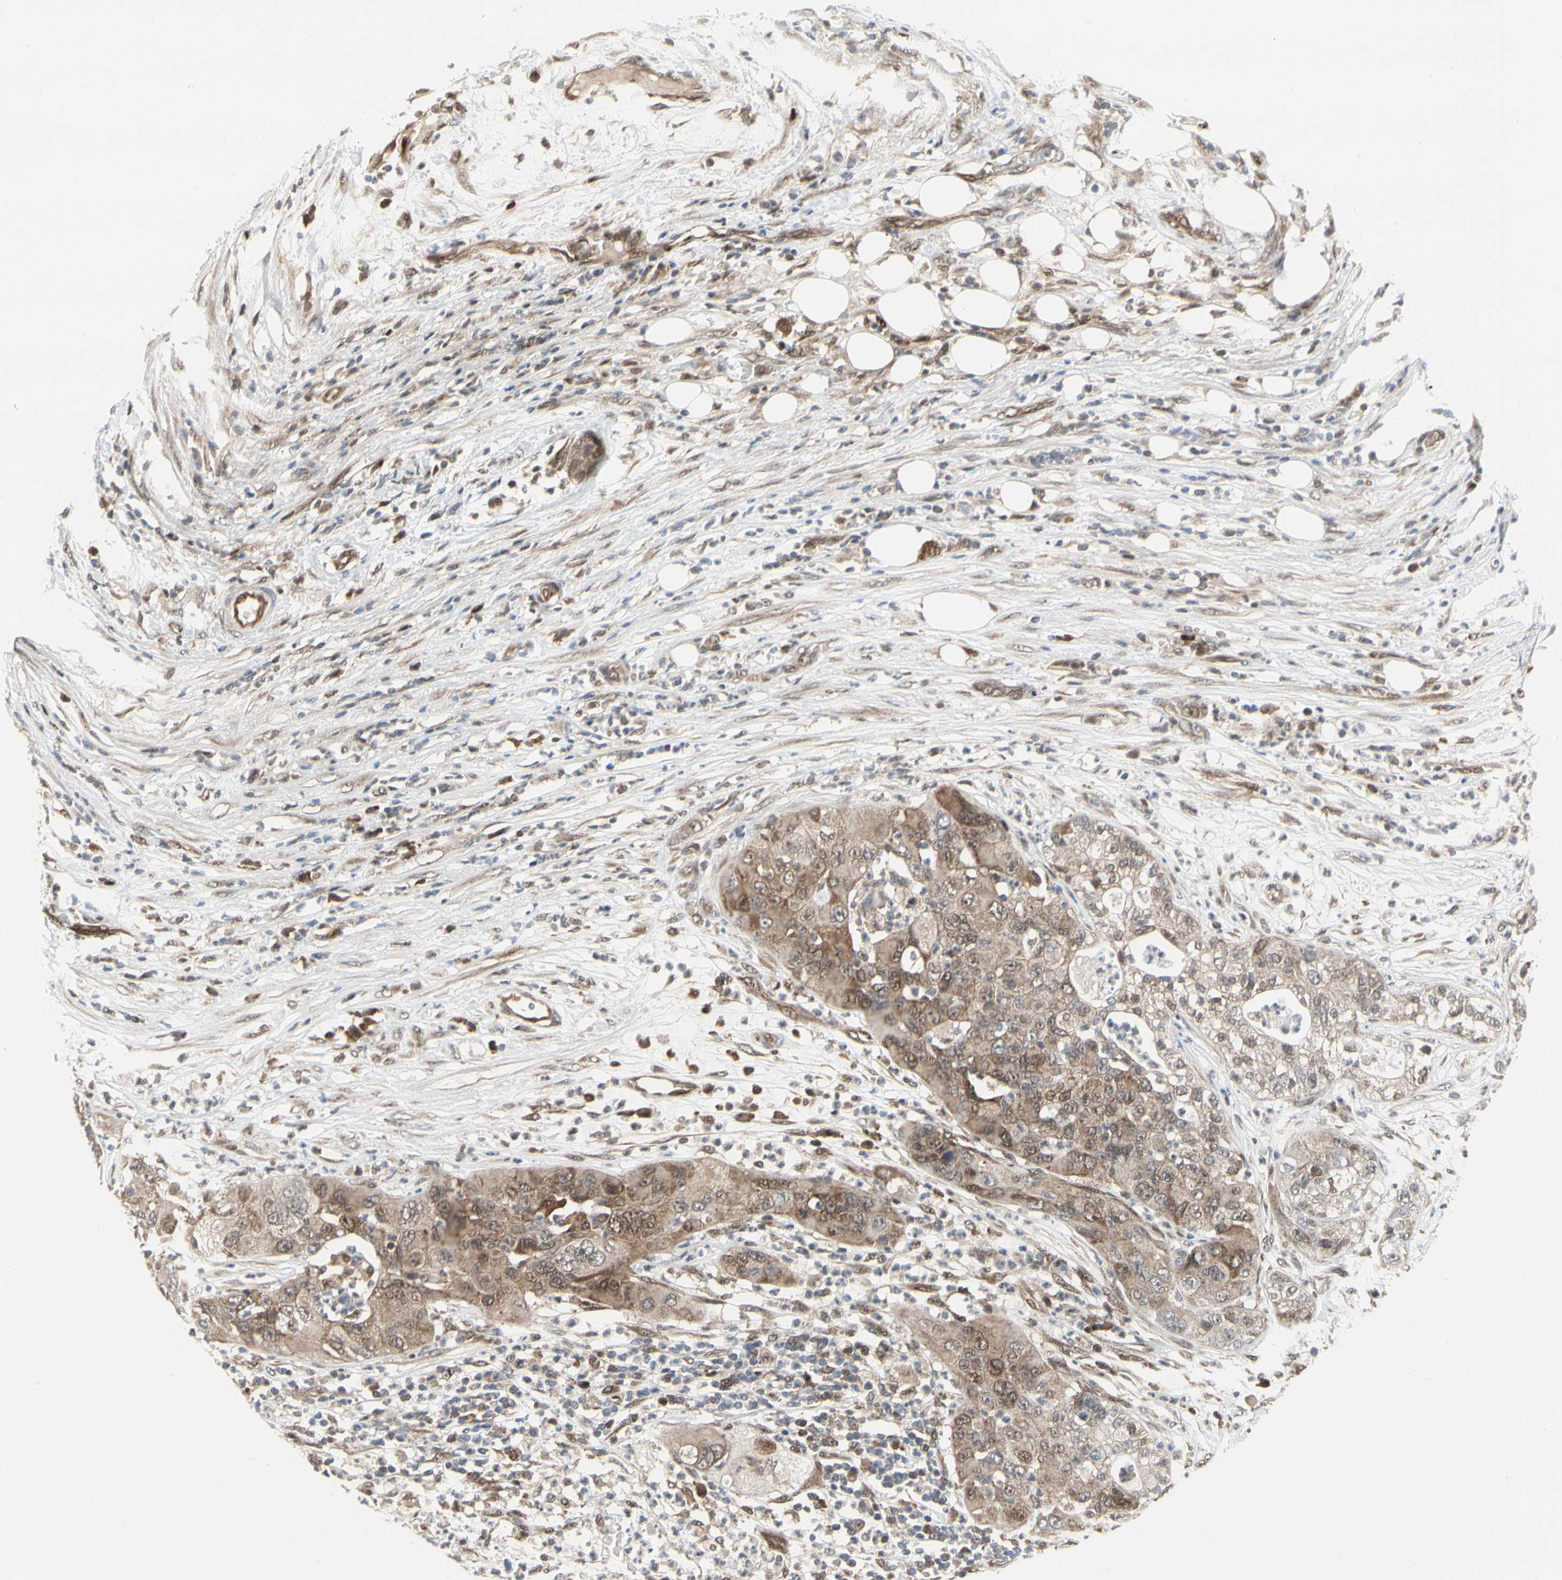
{"staining": {"intensity": "weak", "quantity": ">75%", "location": "cytoplasmic/membranous"}, "tissue": "pancreatic cancer", "cell_type": "Tumor cells", "image_type": "cancer", "snomed": [{"axis": "morphology", "description": "Adenocarcinoma, NOS"}, {"axis": "topography", "description": "Pancreas"}], "caption": "Human pancreatic adenocarcinoma stained with a brown dye exhibits weak cytoplasmic/membranous positive positivity in about >75% of tumor cells.", "gene": "CDK5", "patient": {"sex": "female", "age": 78}}